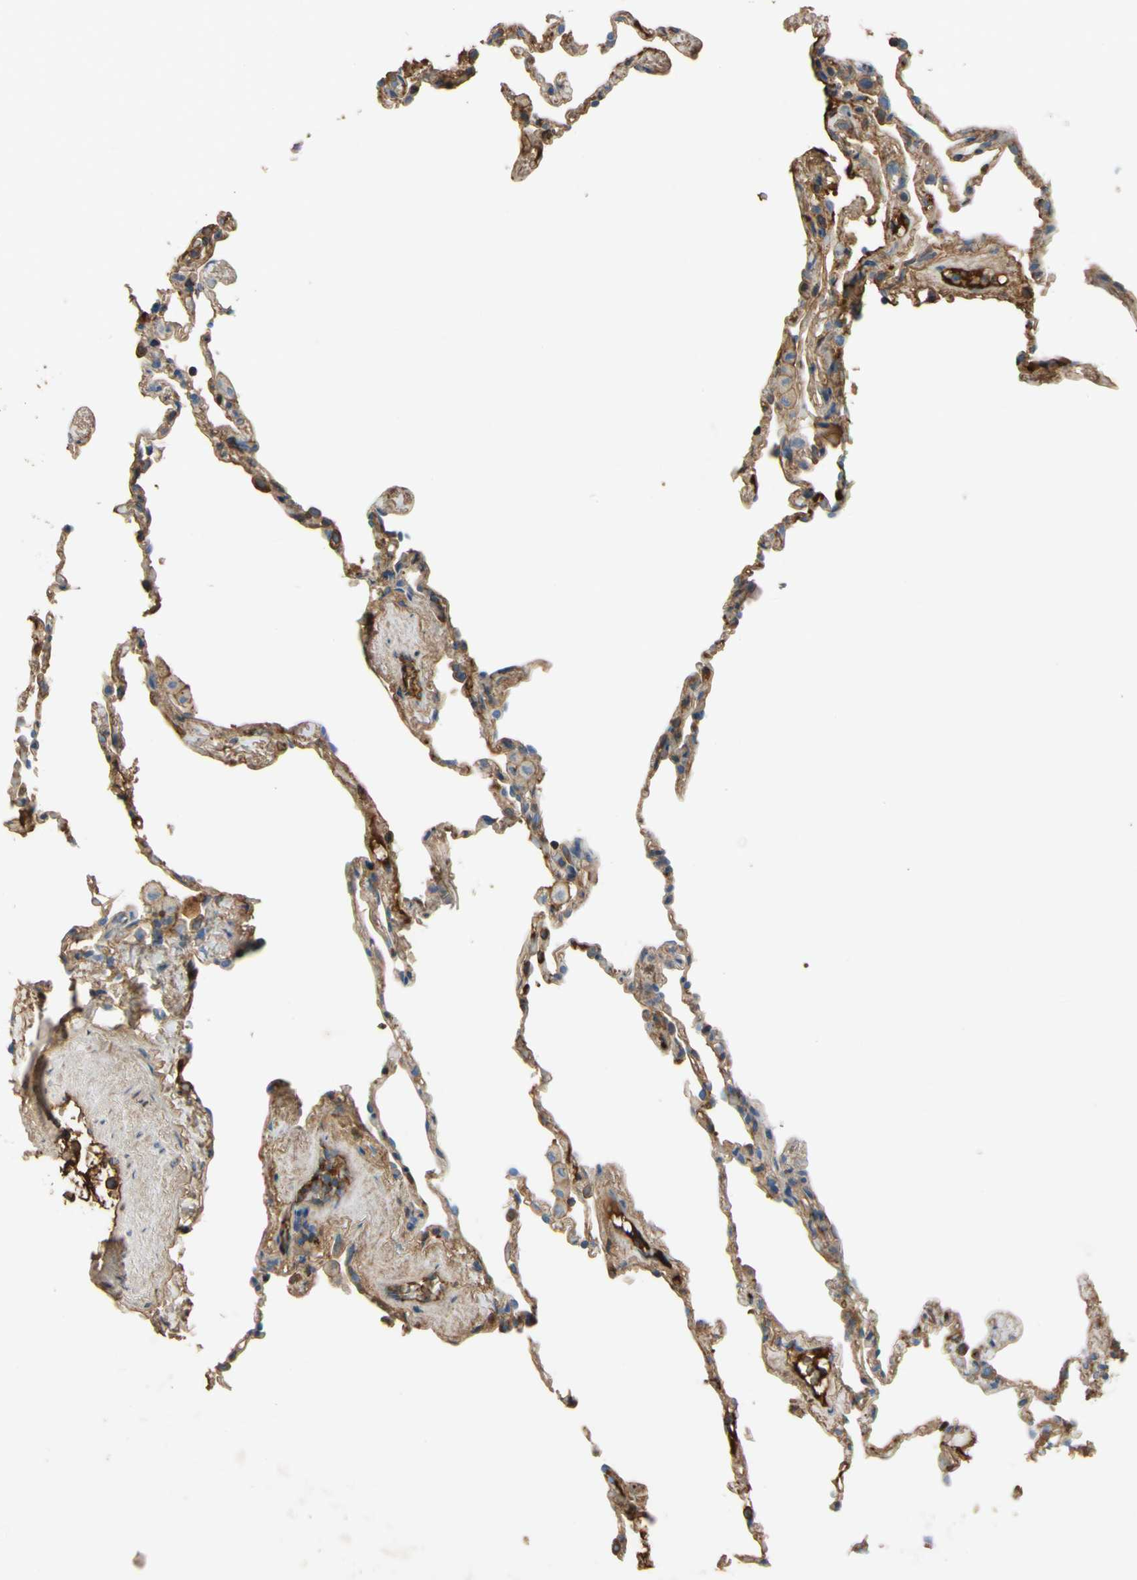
{"staining": {"intensity": "weak", "quantity": ">75%", "location": "cytoplasmic/membranous"}, "tissue": "lung", "cell_type": "Alveolar cells", "image_type": "normal", "snomed": [{"axis": "morphology", "description": "Normal tissue, NOS"}, {"axis": "topography", "description": "Lung"}], "caption": "IHC histopathology image of unremarkable human lung stained for a protein (brown), which shows low levels of weak cytoplasmic/membranous expression in approximately >75% of alveolar cells.", "gene": "TIMP2", "patient": {"sex": "male", "age": 59}}